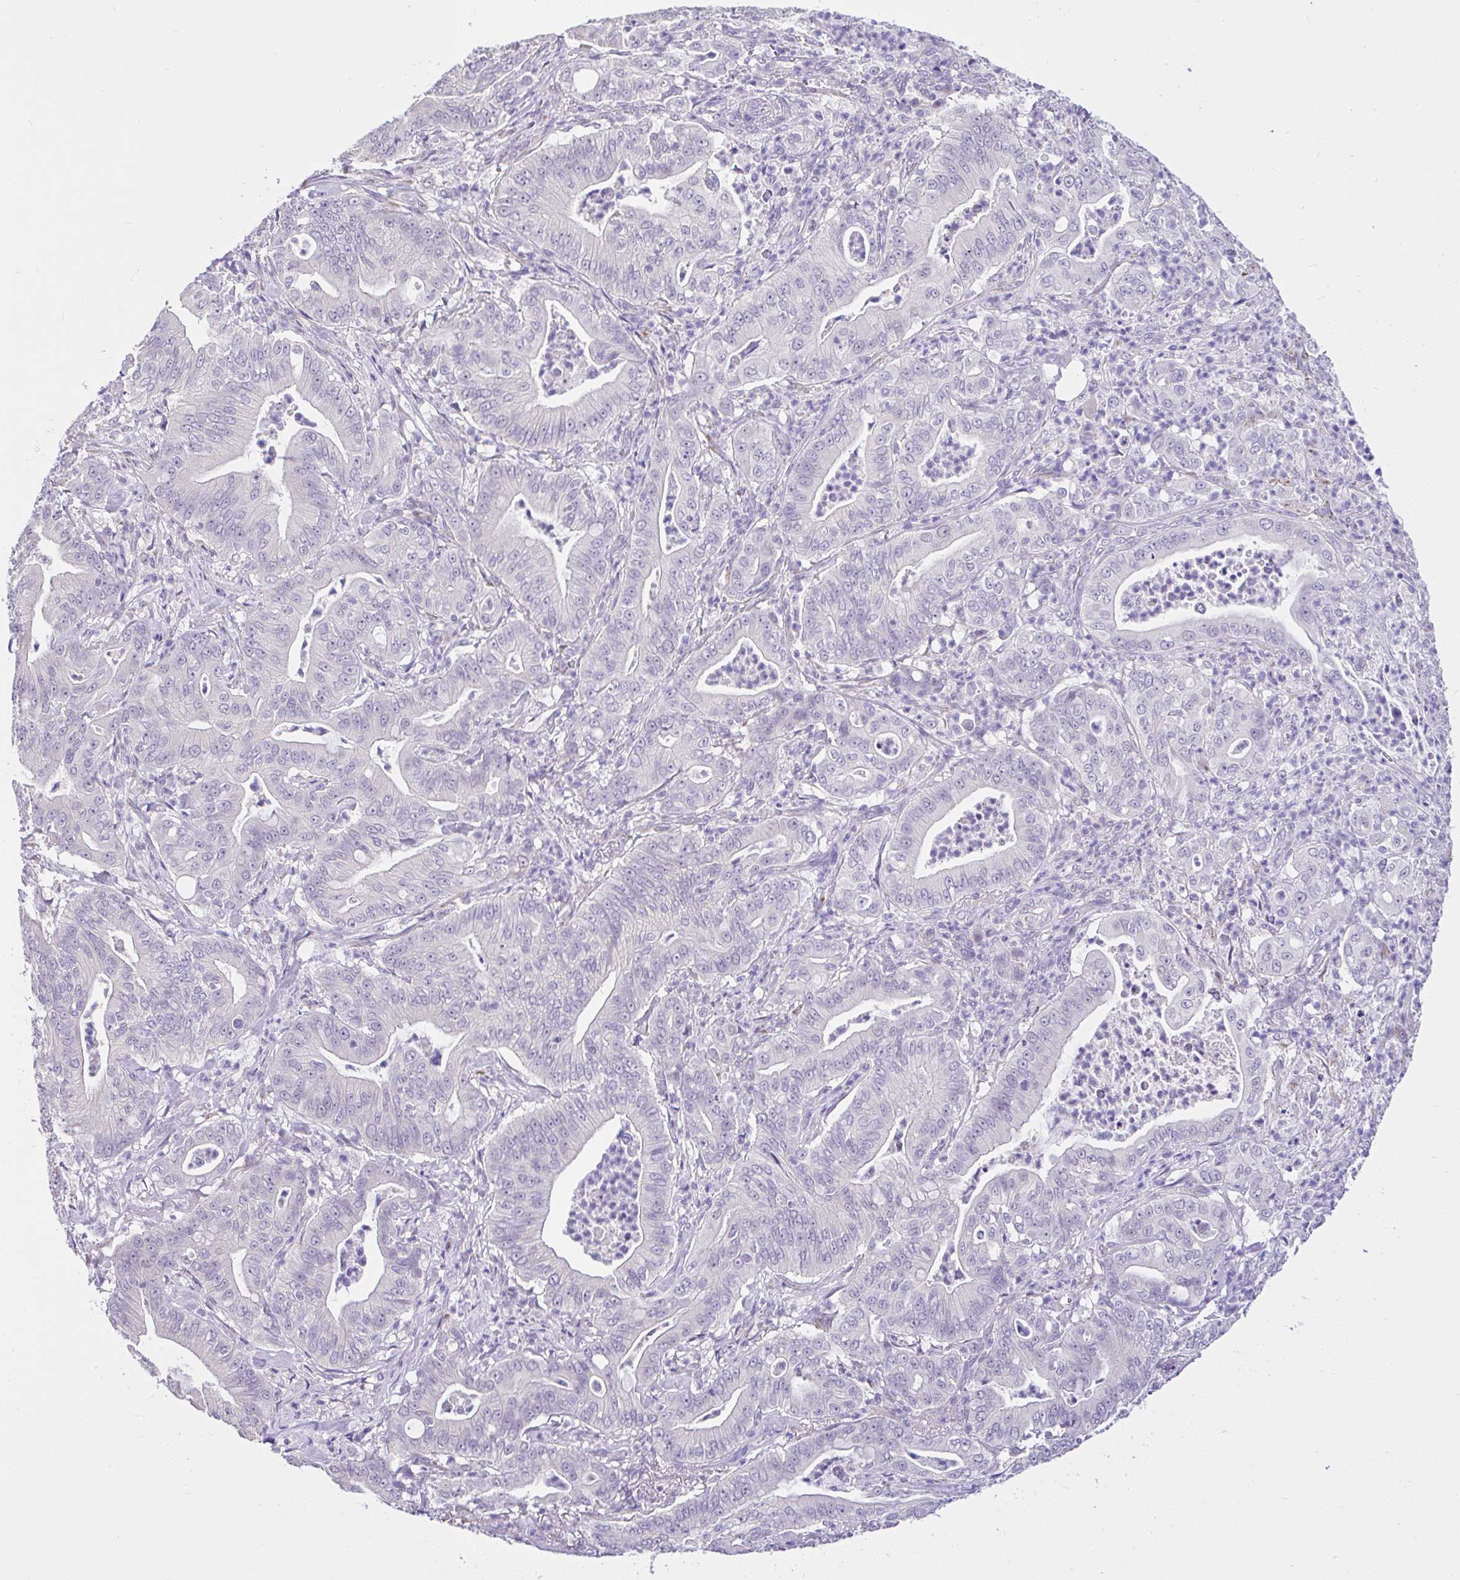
{"staining": {"intensity": "negative", "quantity": "none", "location": "none"}, "tissue": "pancreatic cancer", "cell_type": "Tumor cells", "image_type": "cancer", "snomed": [{"axis": "morphology", "description": "Adenocarcinoma, NOS"}, {"axis": "topography", "description": "Pancreas"}], "caption": "DAB immunohistochemical staining of pancreatic cancer (adenocarcinoma) reveals no significant expression in tumor cells.", "gene": "CTU1", "patient": {"sex": "male", "age": 71}}